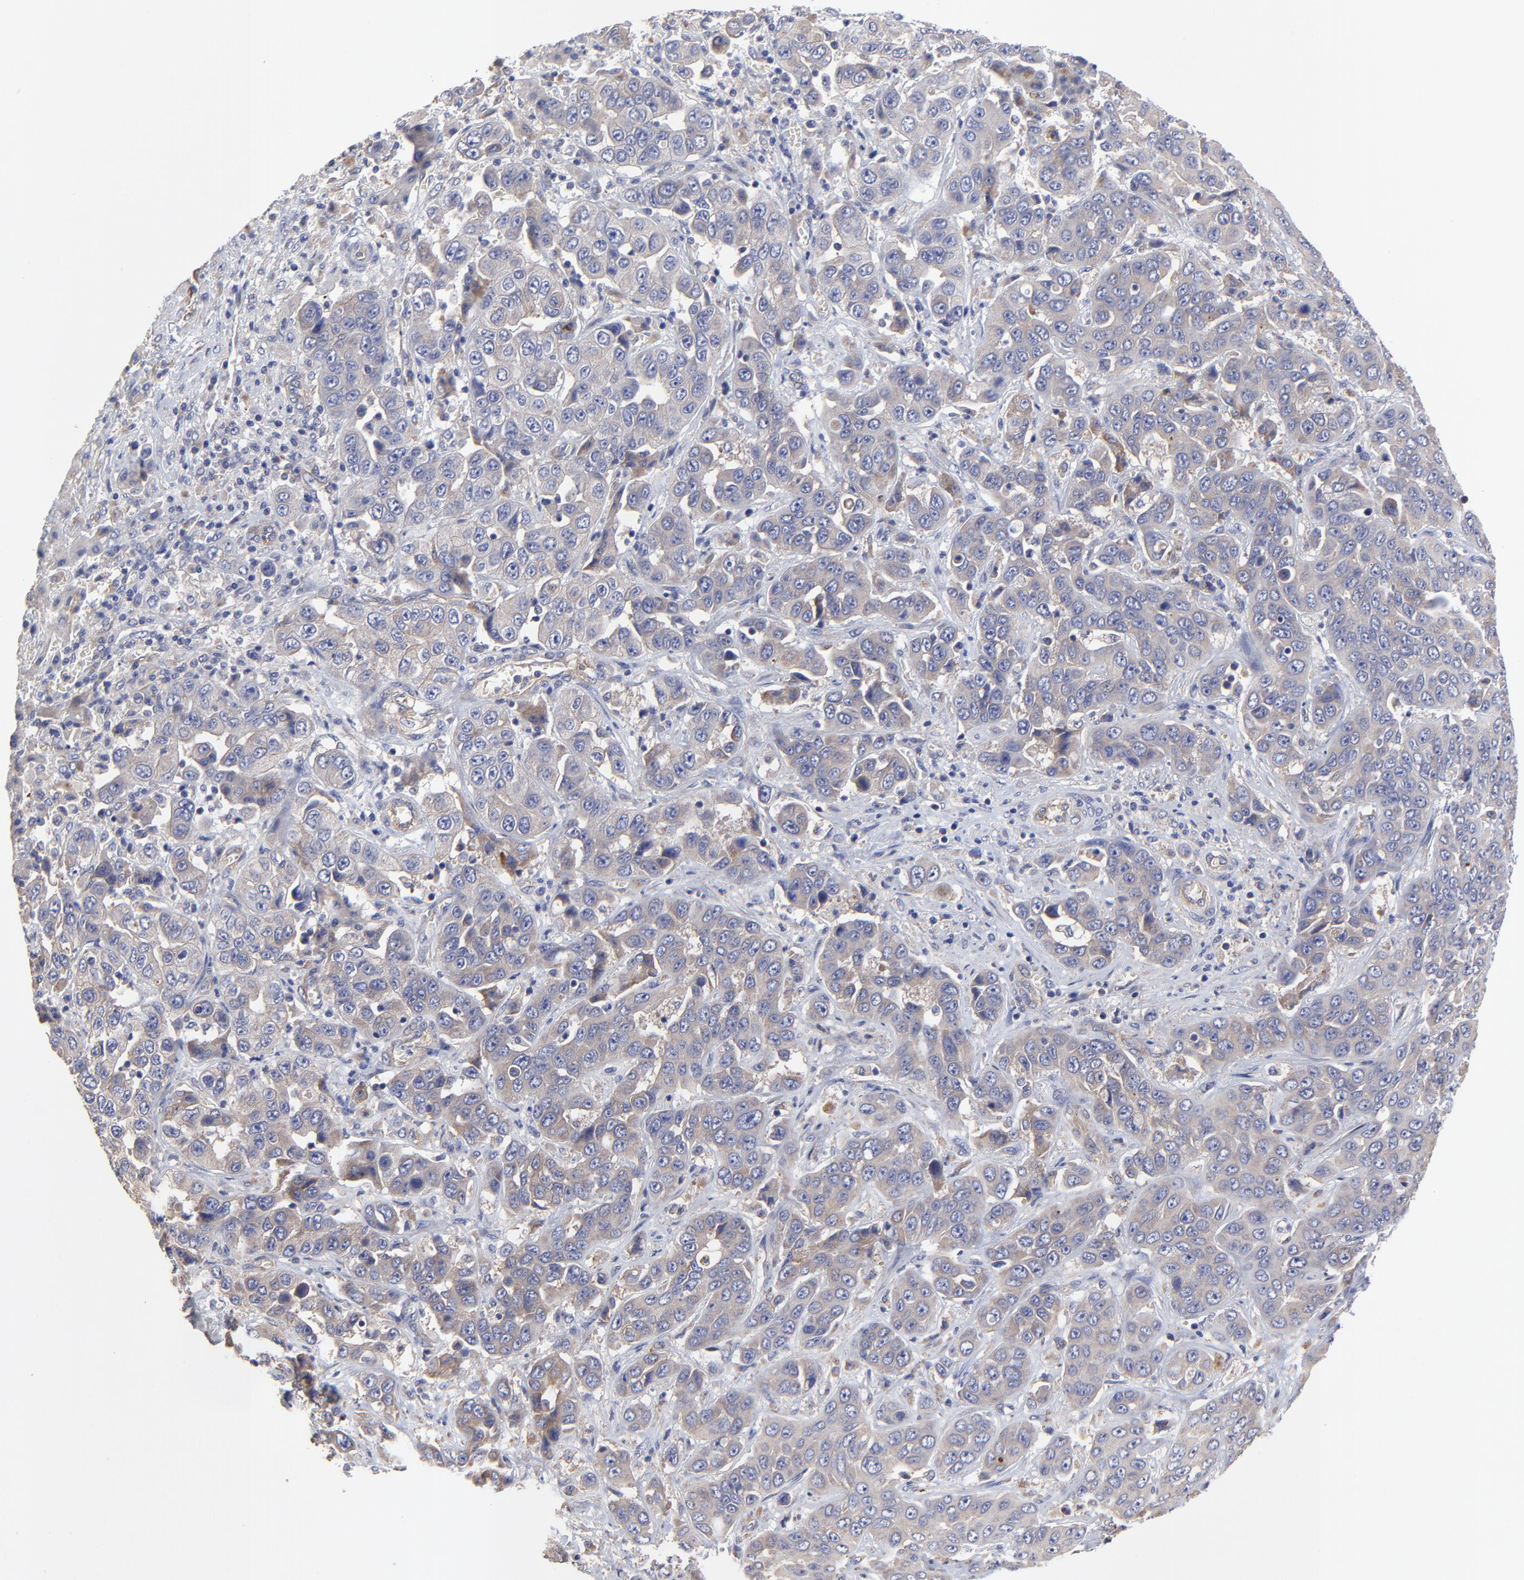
{"staining": {"intensity": "moderate", "quantity": "<25%", "location": "cytoplasmic/membranous"}, "tissue": "liver cancer", "cell_type": "Tumor cells", "image_type": "cancer", "snomed": [{"axis": "morphology", "description": "Cholangiocarcinoma"}, {"axis": "topography", "description": "Liver"}], "caption": "Liver cholangiocarcinoma tissue shows moderate cytoplasmic/membranous staining in approximately <25% of tumor cells (Brightfield microscopy of DAB IHC at high magnification).", "gene": "SULF2", "patient": {"sex": "female", "age": 52}}